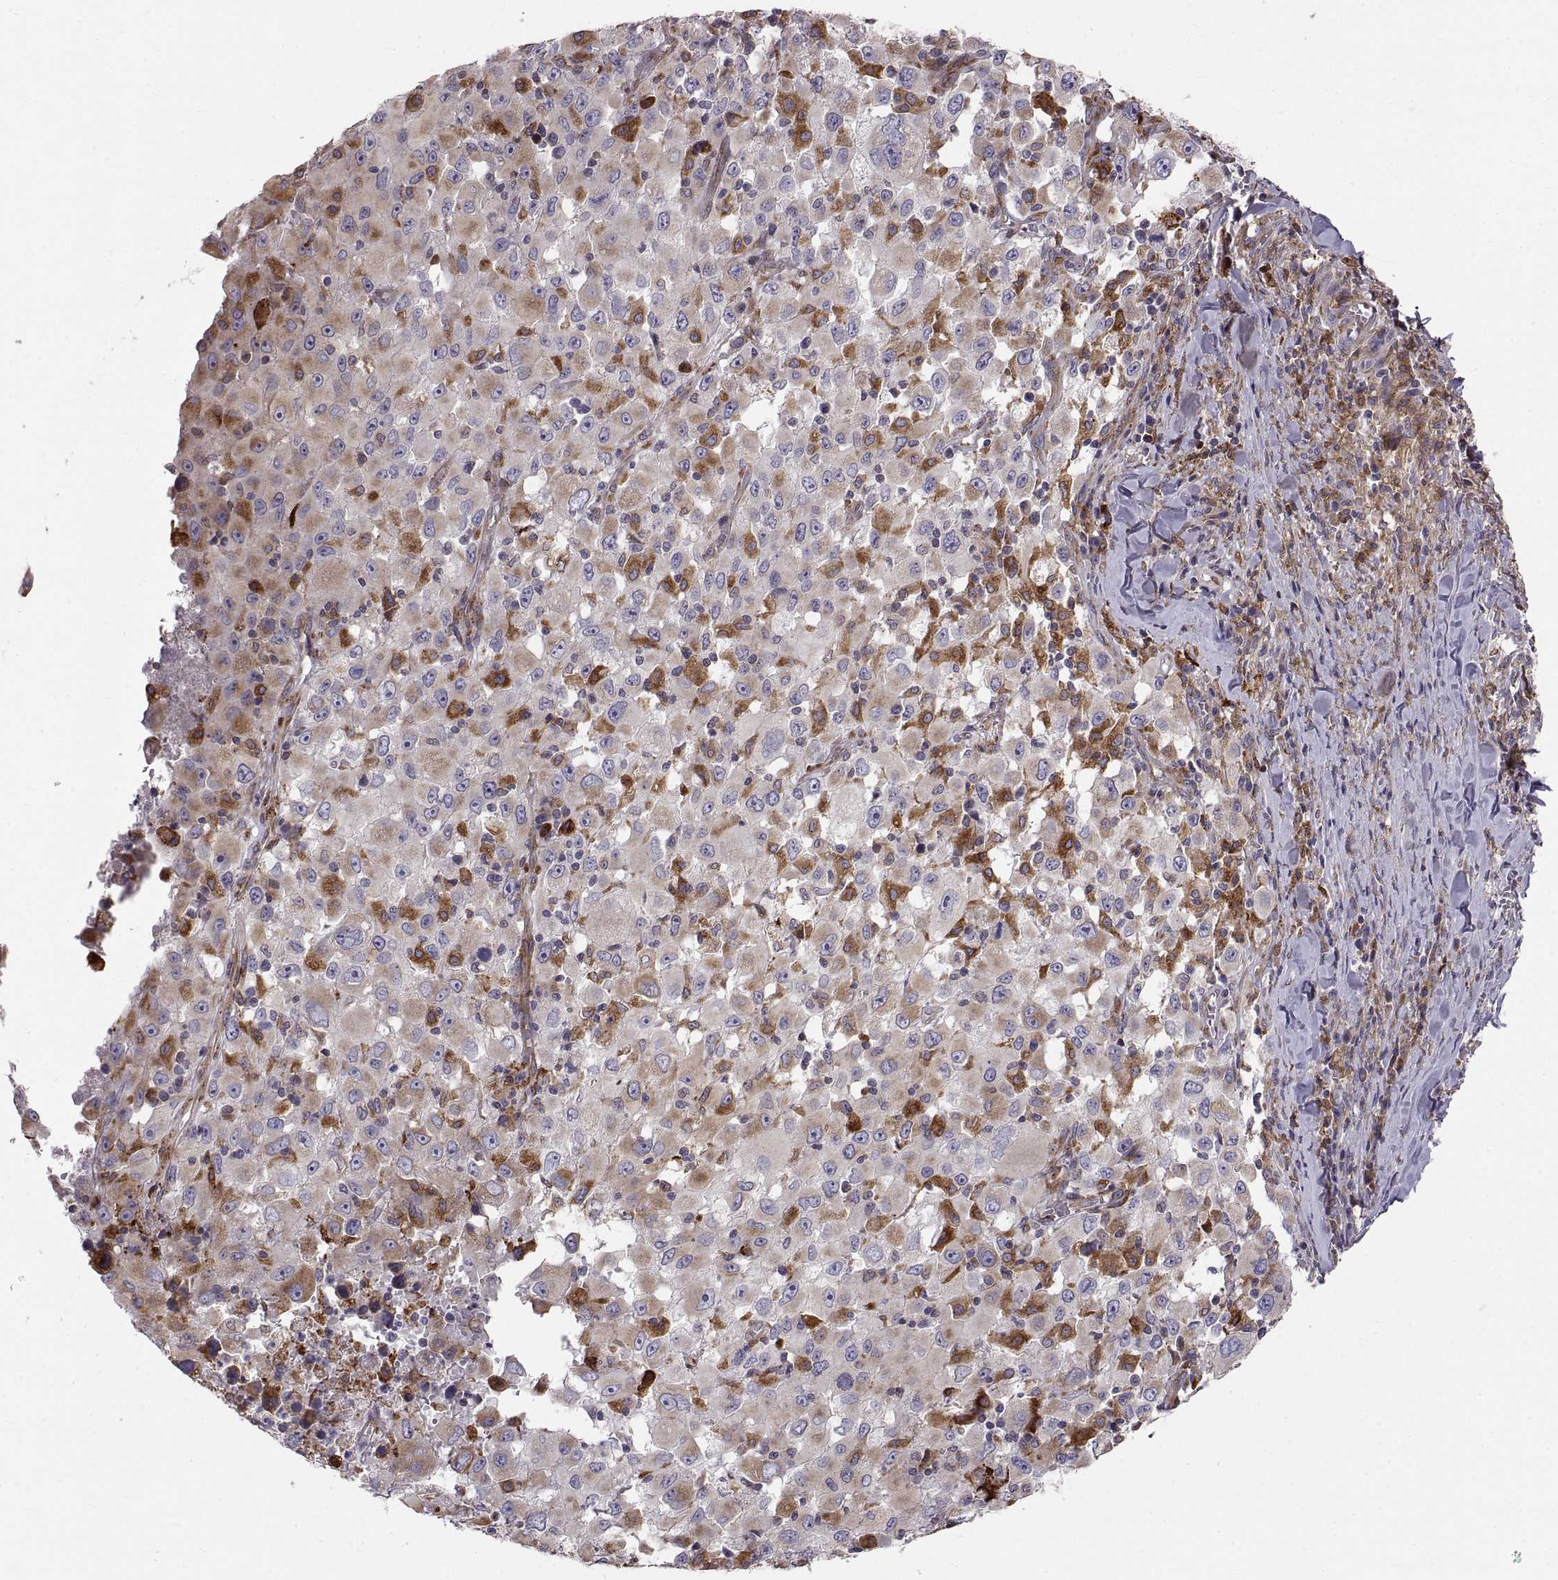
{"staining": {"intensity": "strong", "quantity": "25%-75%", "location": "cytoplasmic/membranous"}, "tissue": "melanoma", "cell_type": "Tumor cells", "image_type": "cancer", "snomed": [{"axis": "morphology", "description": "Malignant melanoma, Metastatic site"}, {"axis": "topography", "description": "Soft tissue"}], "caption": "An immunohistochemistry (IHC) micrograph of tumor tissue is shown. Protein staining in brown highlights strong cytoplasmic/membranous positivity in melanoma within tumor cells. The staining was performed using DAB to visualize the protein expression in brown, while the nuclei were stained in blue with hematoxylin (Magnification: 20x).", "gene": "PLEKHB2", "patient": {"sex": "male", "age": 50}}